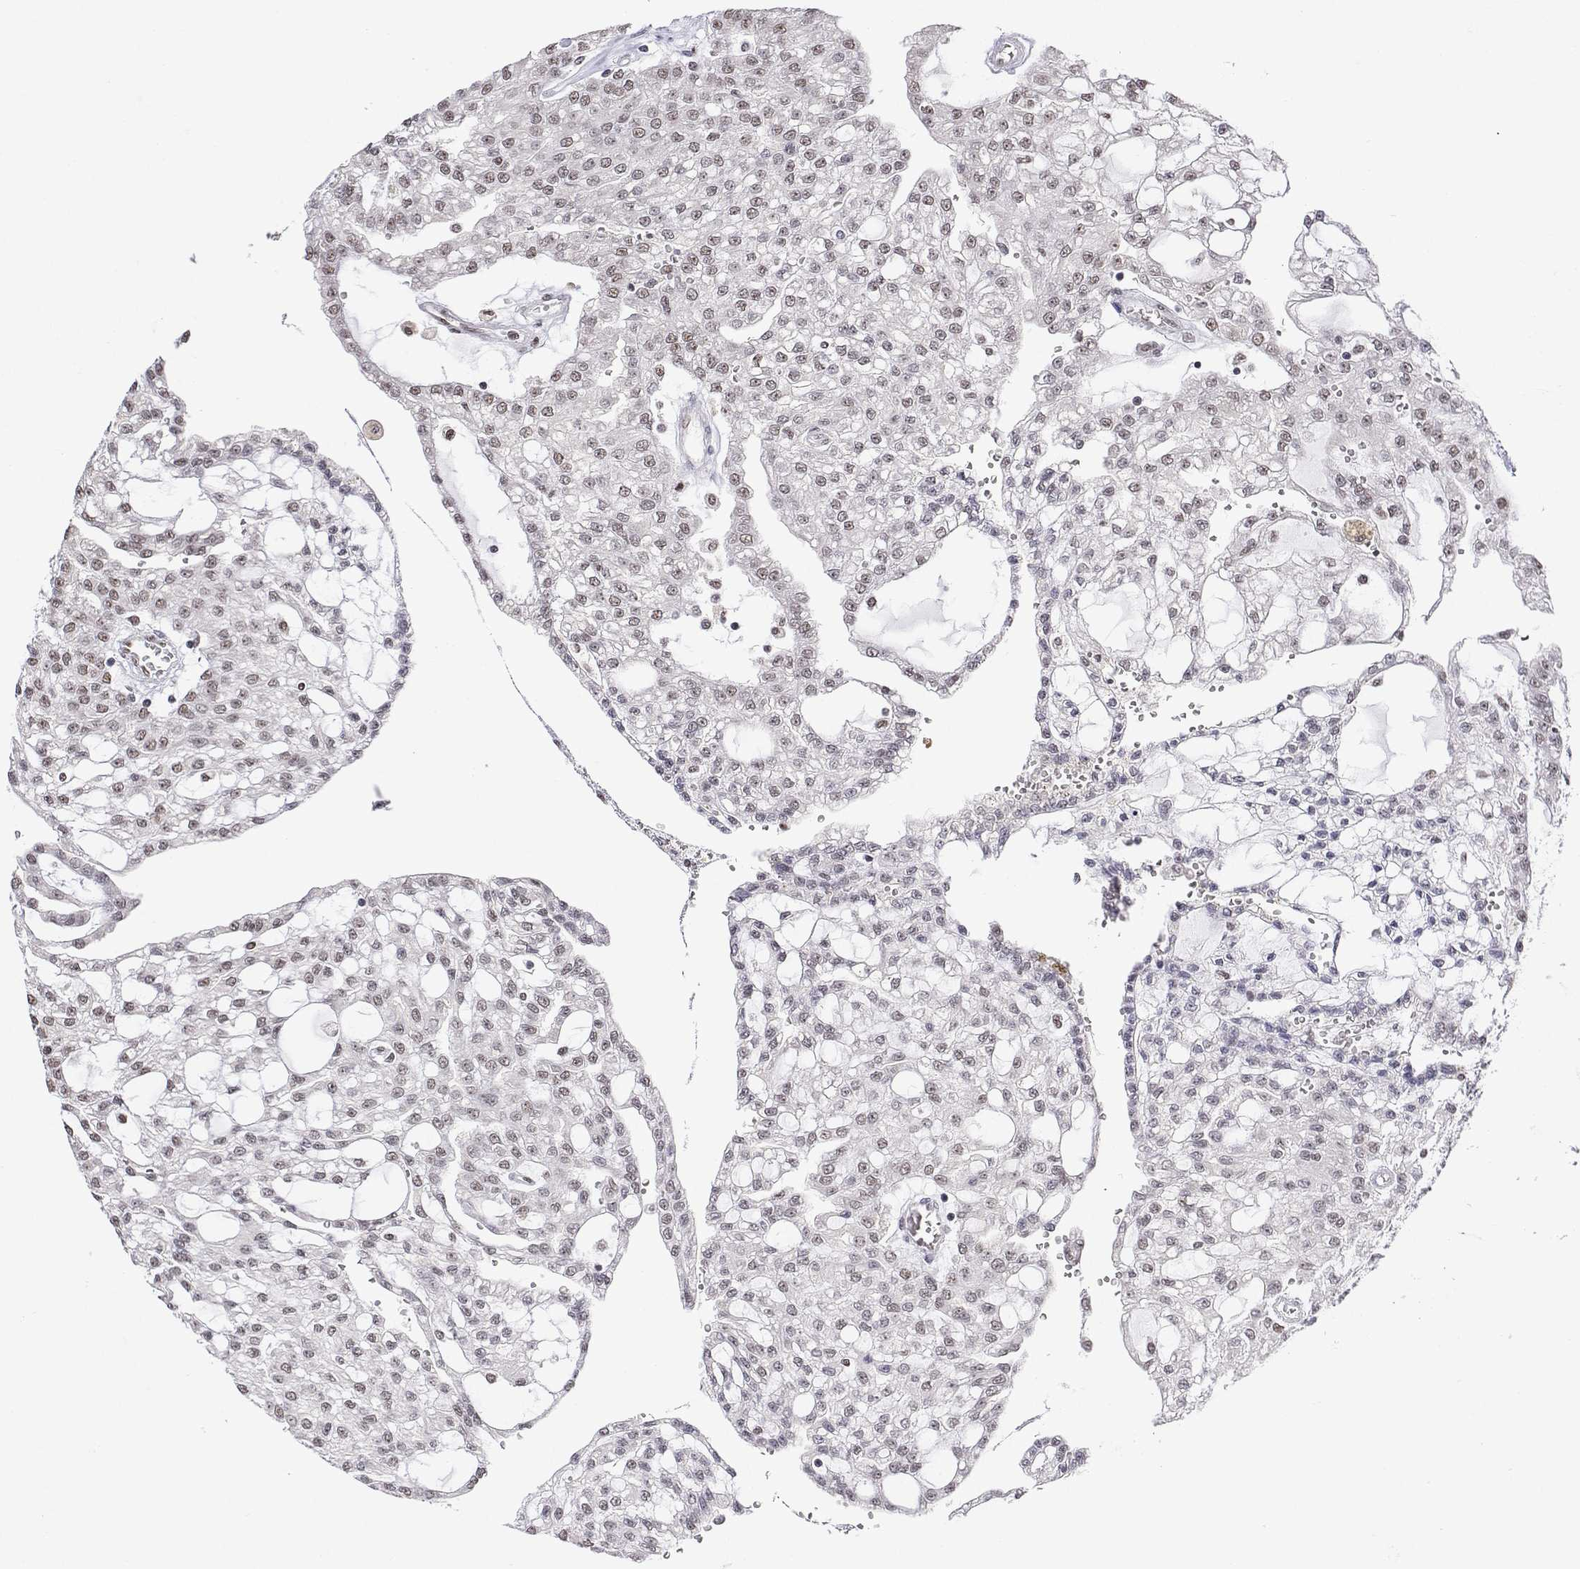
{"staining": {"intensity": "weak", "quantity": ">75%", "location": "nuclear"}, "tissue": "renal cancer", "cell_type": "Tumor cells", "image_type": "cancer", "snomed": [{"axis": "morphology", "description": "Adenocarcinoma, NOS"}, {"axis": "topography", "description": "Kidney"}], "caption": "Approximately >75% of tumor cells in renal cancer (adenocarcinoma) display weak nuclear protein expression as visualized by brown immunohistochemical staining.", "gene": "ADAR", "patient": {"sex": "male", "age": 63}}